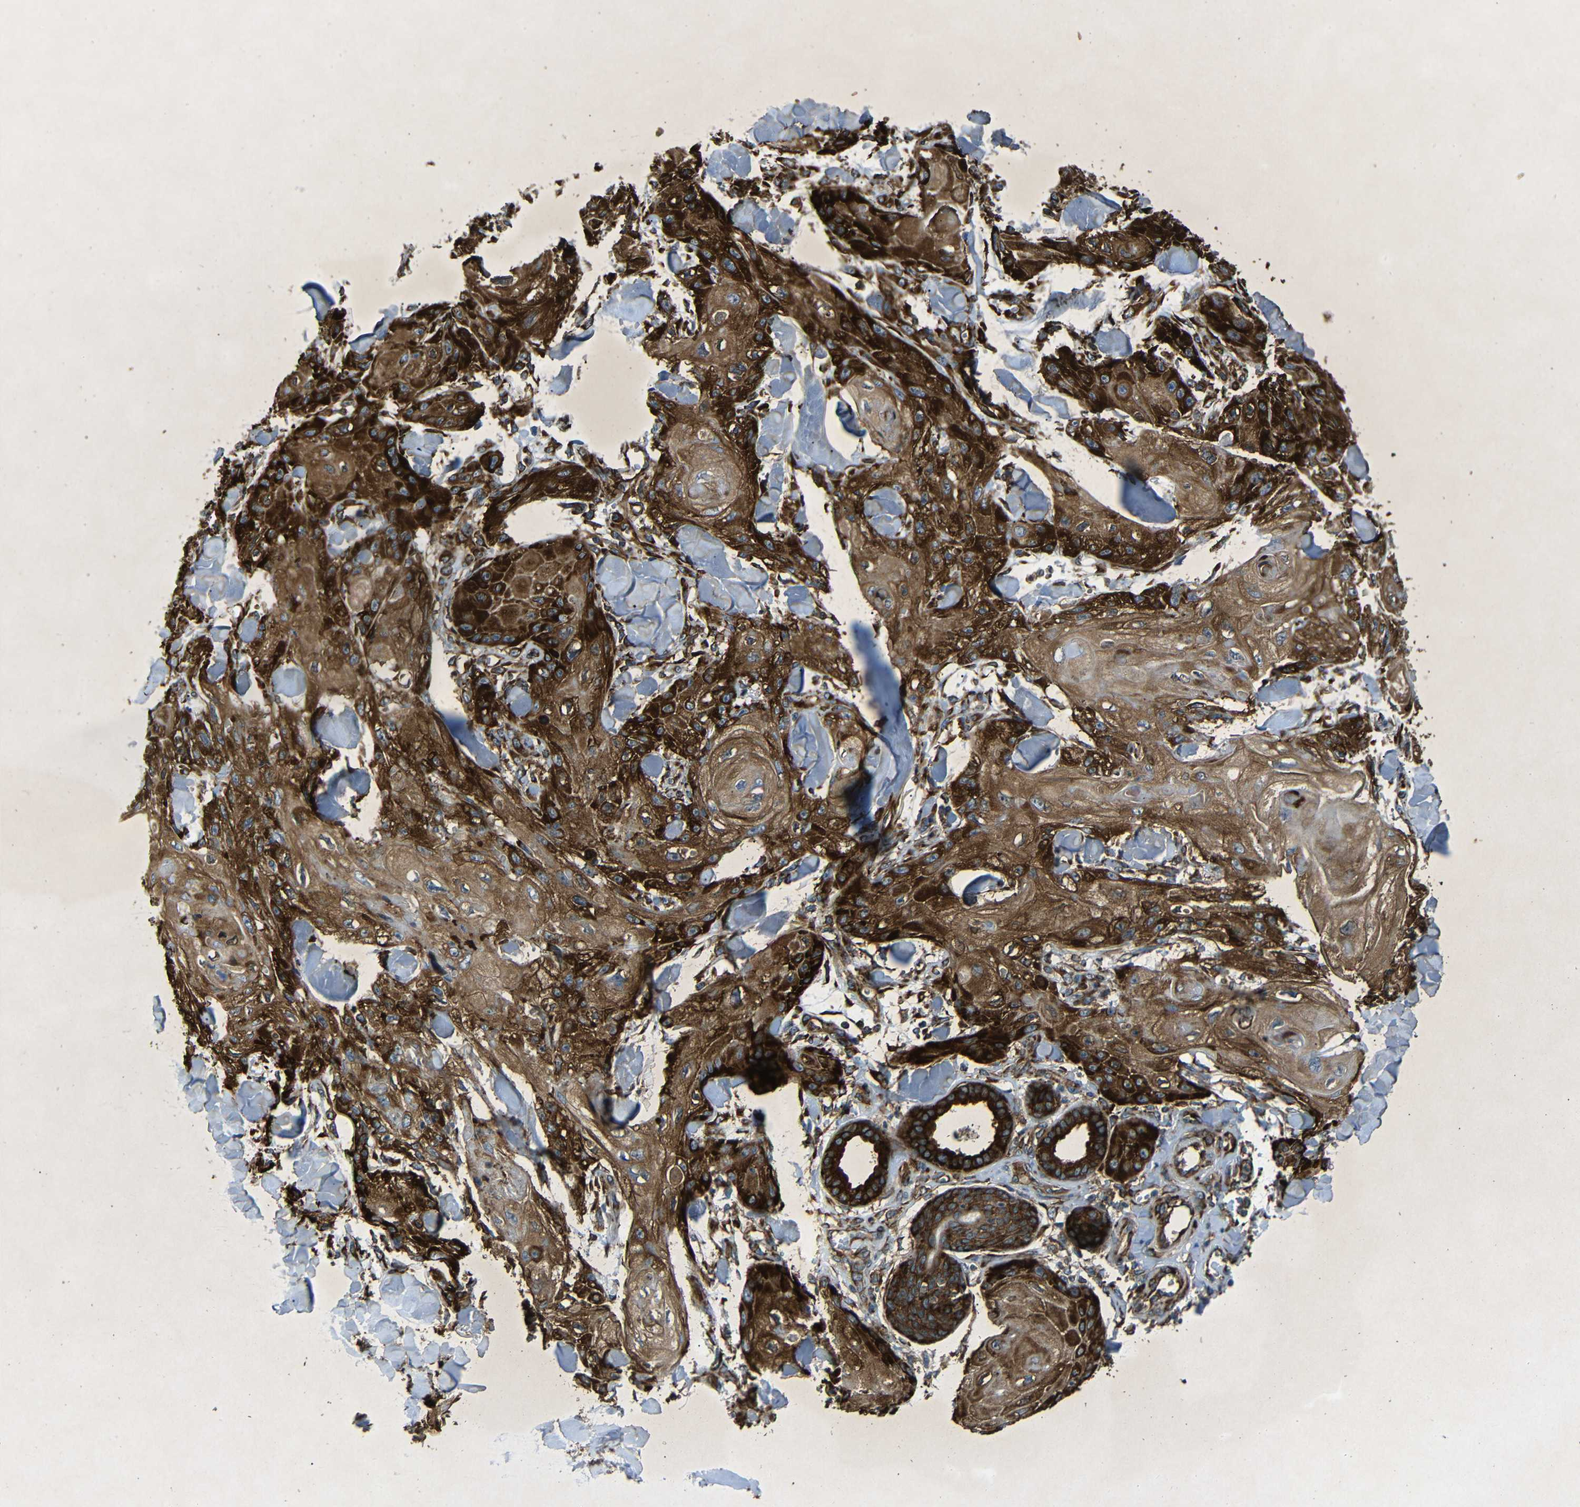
{"staining": {"intensity": "strong", "quantity": ">75%", "location": "cytoplasmic/membranous"}, "tissue": "skin cancer", "cell_type": "Tumor cells", "image_type": "cancer", "snomed": [{"axis": "morphology", "description": "Squamous cell carcinoma, NOS"}, {"axis": "topography", "description": "Skin"}], "caption": "IHC histopathology image of skin cancer stained for a protein (brown), which displays high levels of strong cytoplasmic/membranous expression in about >75% of tumor cells.", "gene": "BTF3", "patient": {"sex": "male", "age": 74}}